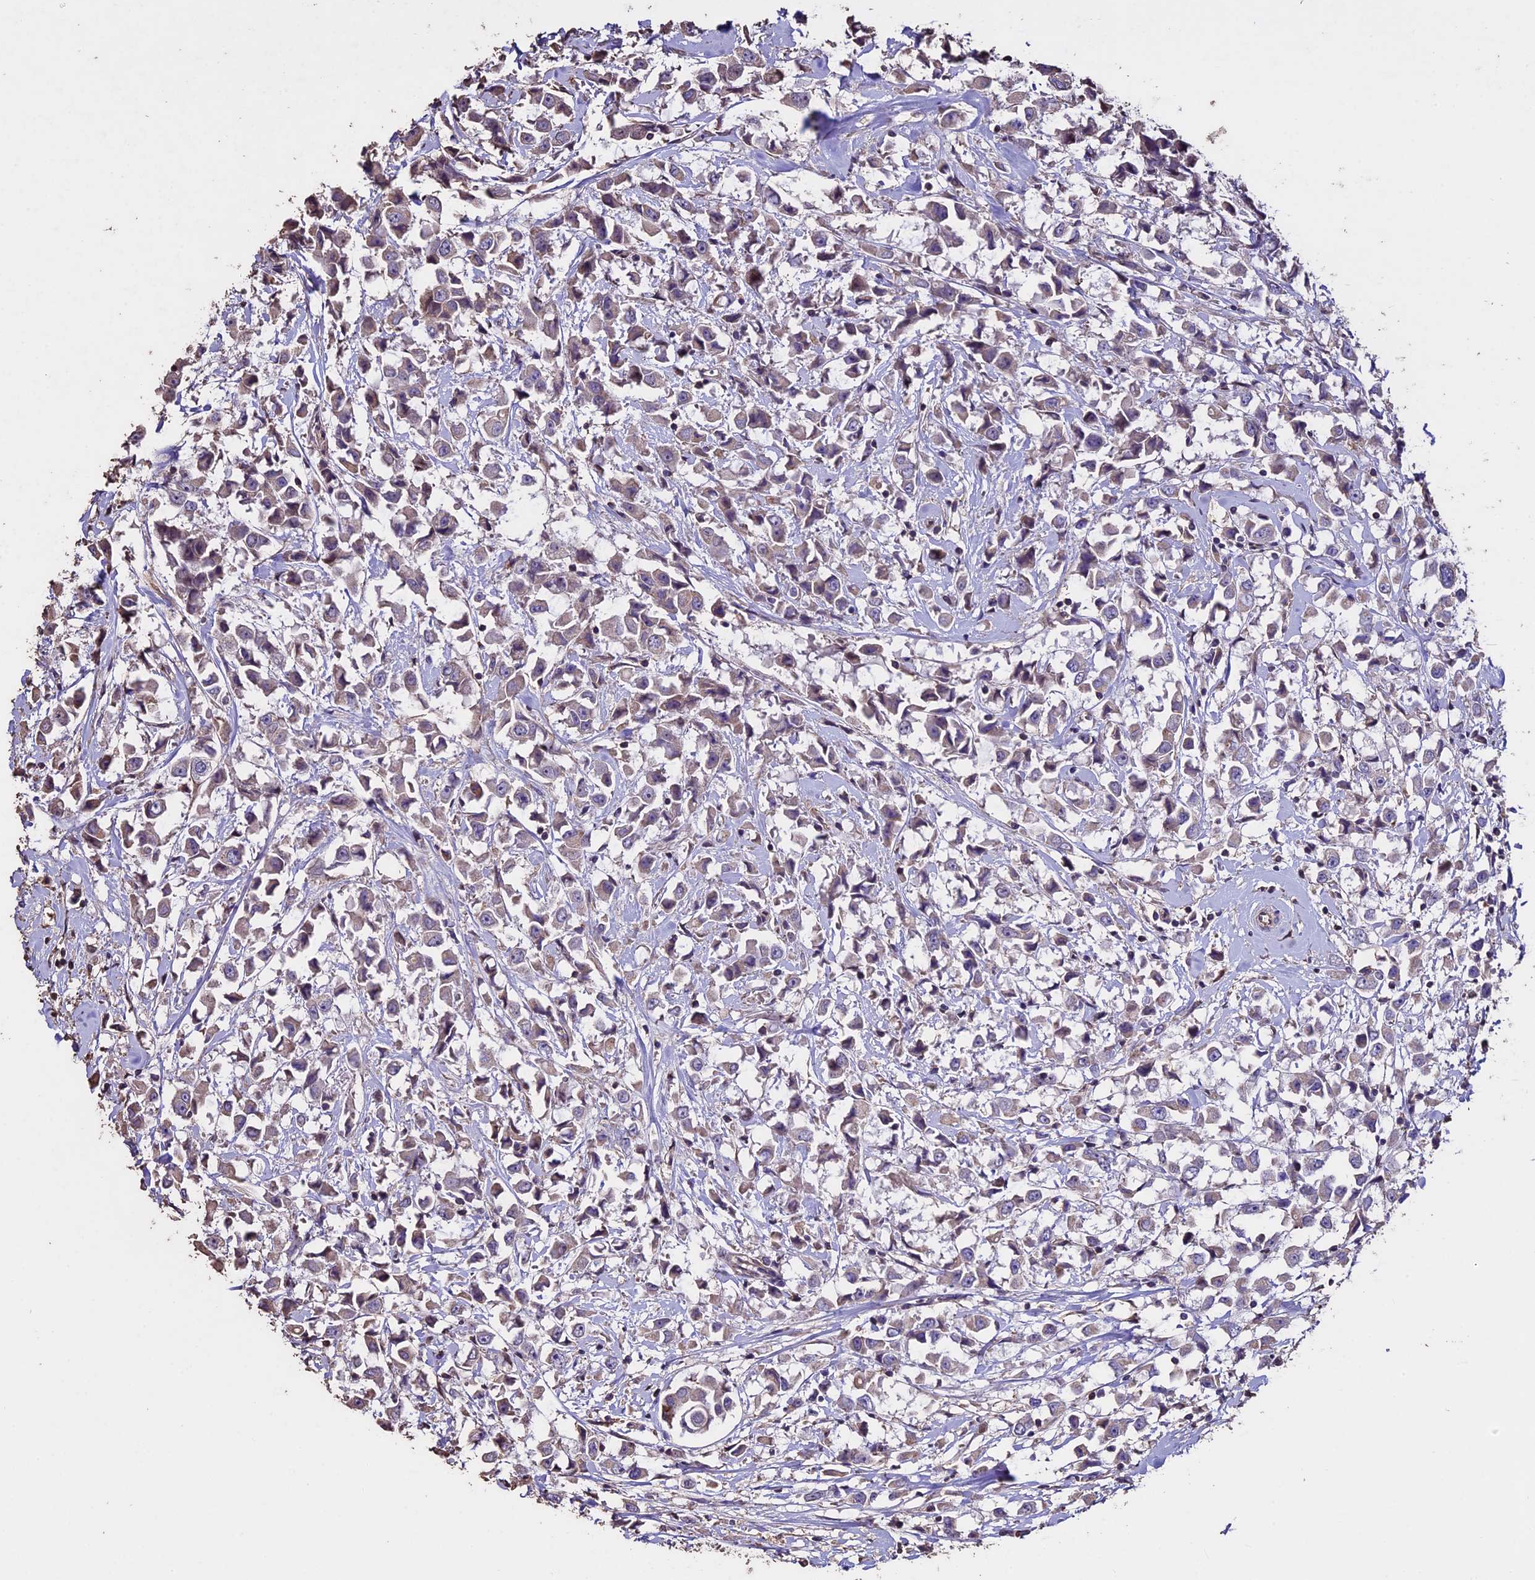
{"staining": {"intensity": "negative", "quantity": "none", "location": "none"}, "tissue": "breast cancer", "cell_type": "Tumor cells", "image_type": "cancer", "snomed": [{"axis": "morphology", "description": "Duct carcinoma"}, {"axis": "topography", "description": "Breast"}], "caption": "Human breast intraductal carcinoma stained for a protein using immunohistochemistry reveals no expression in tumor cells.", "gene": "USB1", "patient": {"sex": "female", "age": 61}}